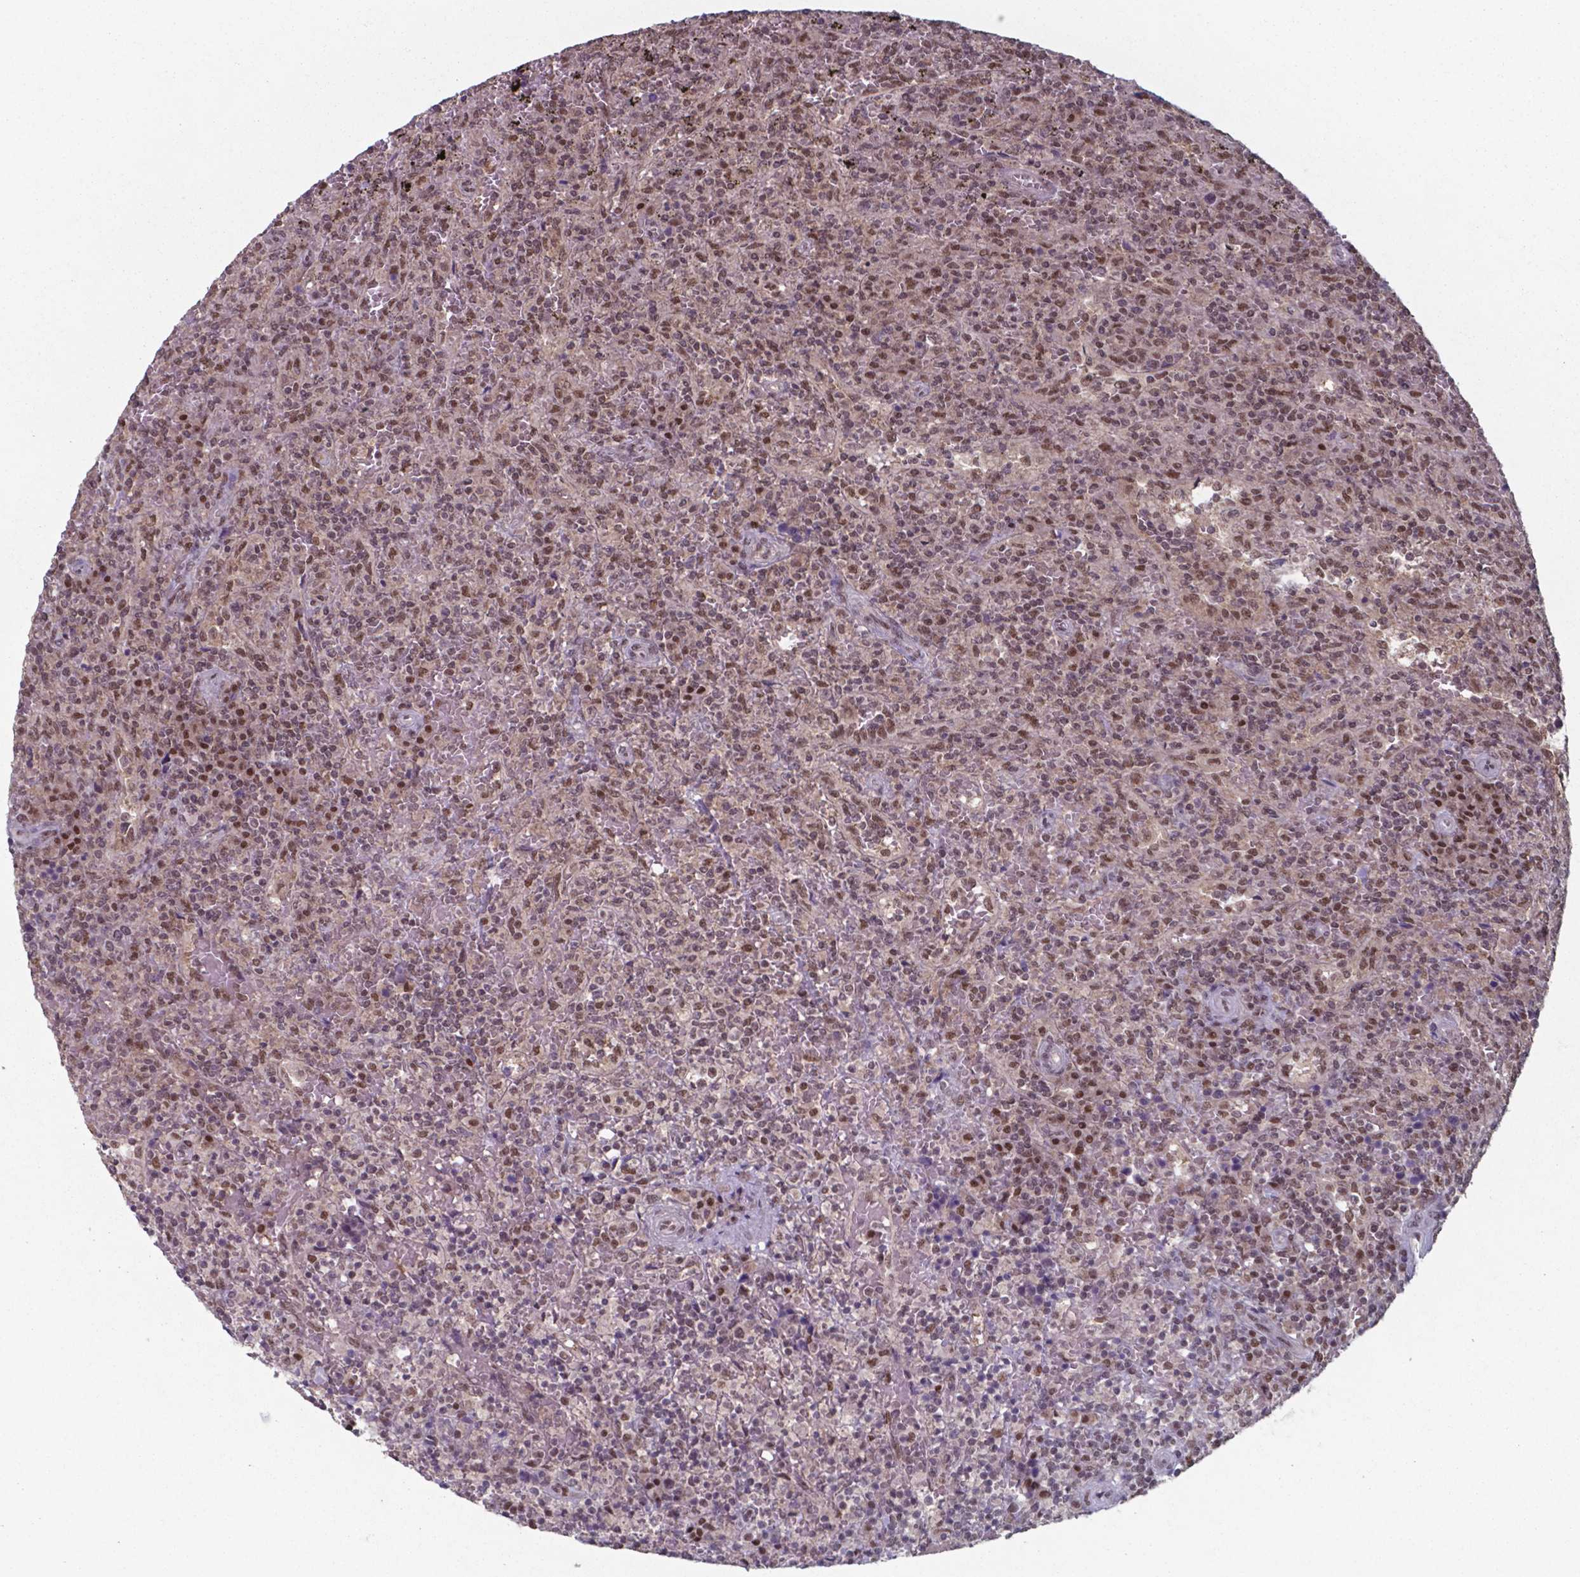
{"staining": {"intensity": "moderate", "quantity": ">75%", "location": "nuclear"}, "tissue": "lymphoma", "cell_type": "Tumor cells", "image_type": "cancer", "snomed": [{"axis": "morphology", "description": "Malignant lymphoma, non-Hodgkin's type, Low grade"}, {"axis": "topography", "description": "Spleen"}], "caption": "Brown immunohistochemical staining in human lymphoma shows moderate nuclear expression in about >75% of tumor cells. The protein of interest is shown in brown color, while the nuclei are stained blue.", "gene": "UBA1", "patient": {"sex": "male", "age": 62}}